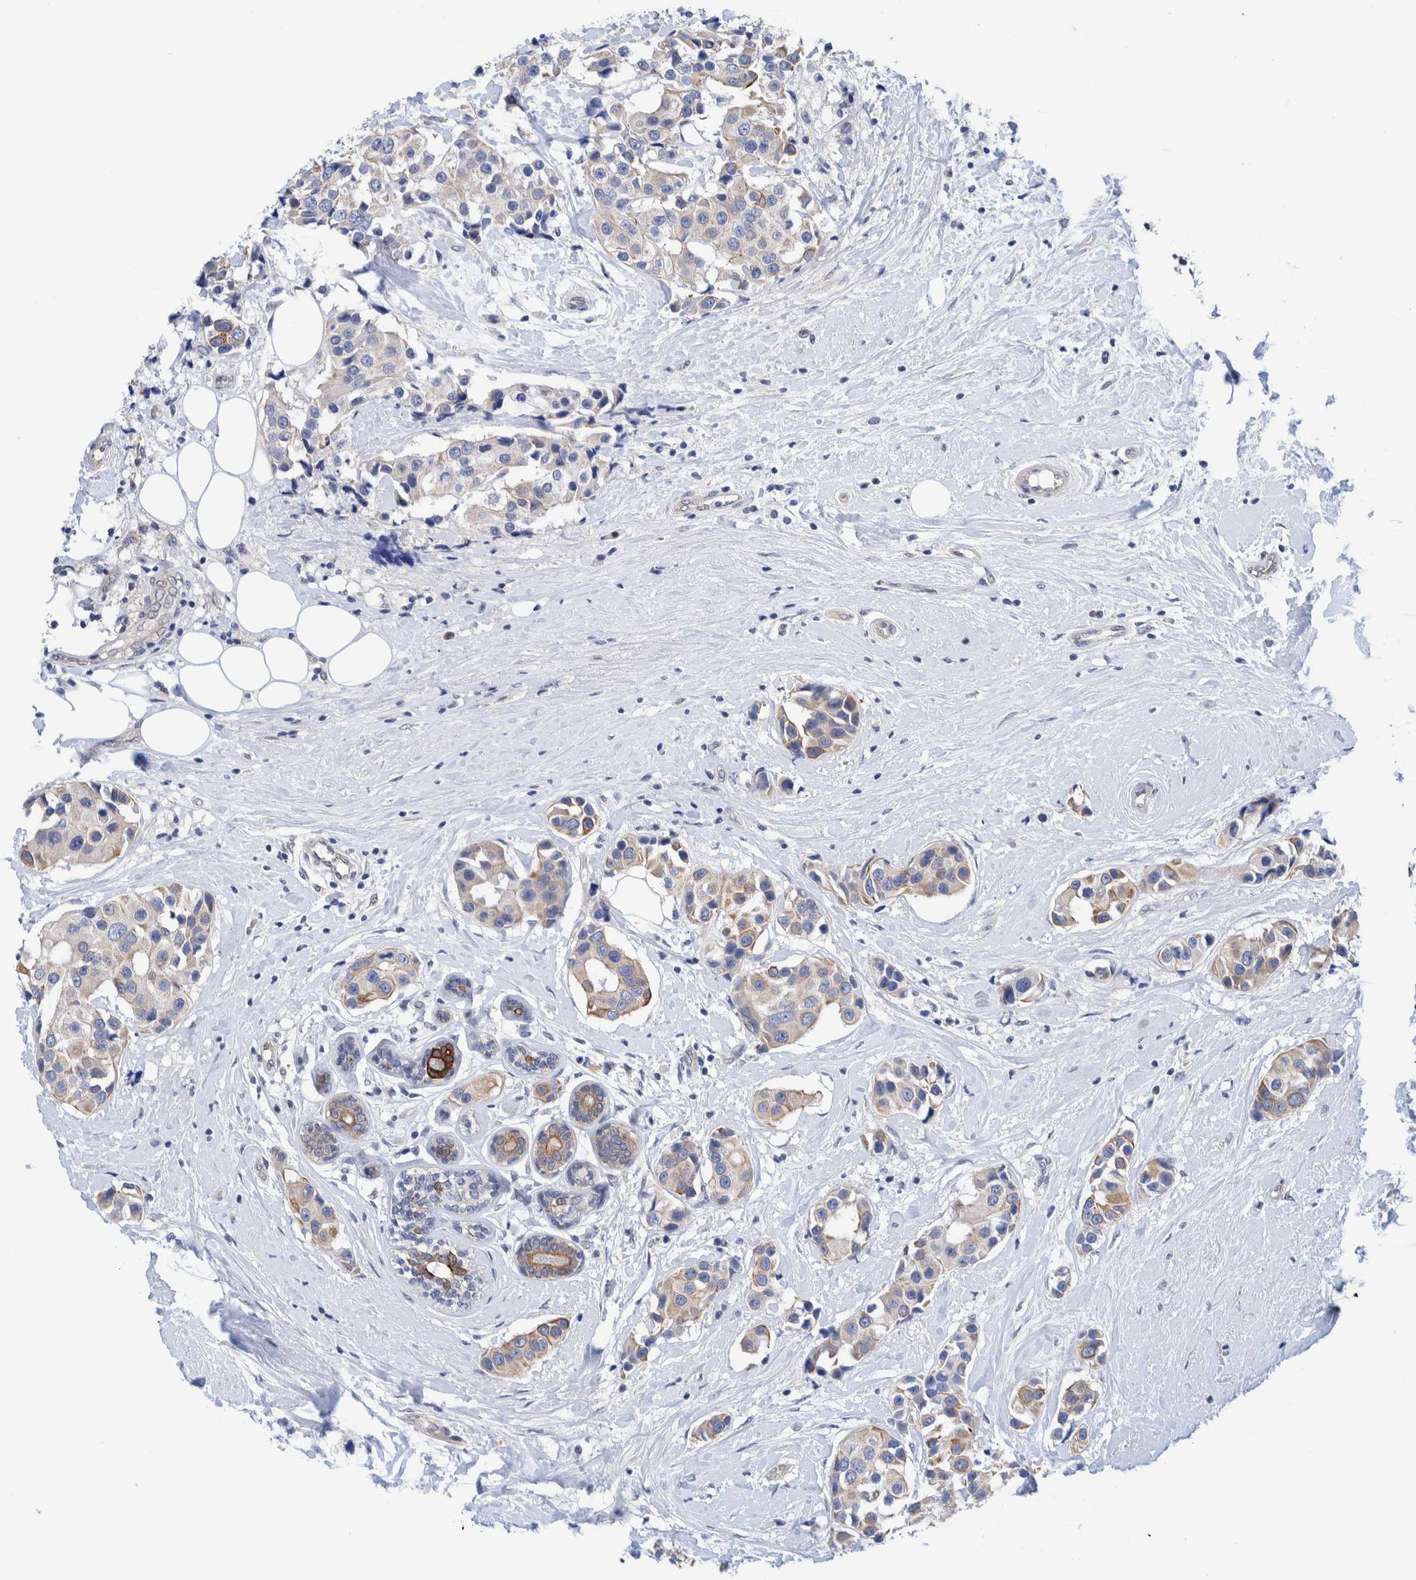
{"staining": {"intensity": "weak", "quantity": "25%-75%", "location": "cytoplasmic/membranous"}, "tissue": "breast cancer", "cell_type": "Tumor cells", "image_type": "cancer", "snomed": [{"axis": "morphology", "description": "Normal tissue, NOS"}, {"axis": "morphology", "description": "Duct carcinoma"}, {"axis": "topography", "description": "Breast"}], "caption": "Protein staining of breast cancer (intraductal carcinoma) tissue demonstrates weak cytoplasmic/membranous staining in about 25%-75% of tumor cells. (Stains: DAB in brown, nuclei in blue, Microscopy: brightfield microscopy at high magnification).", "gene": "PFAS", "patient": {"sex": "female", "age": 39}}